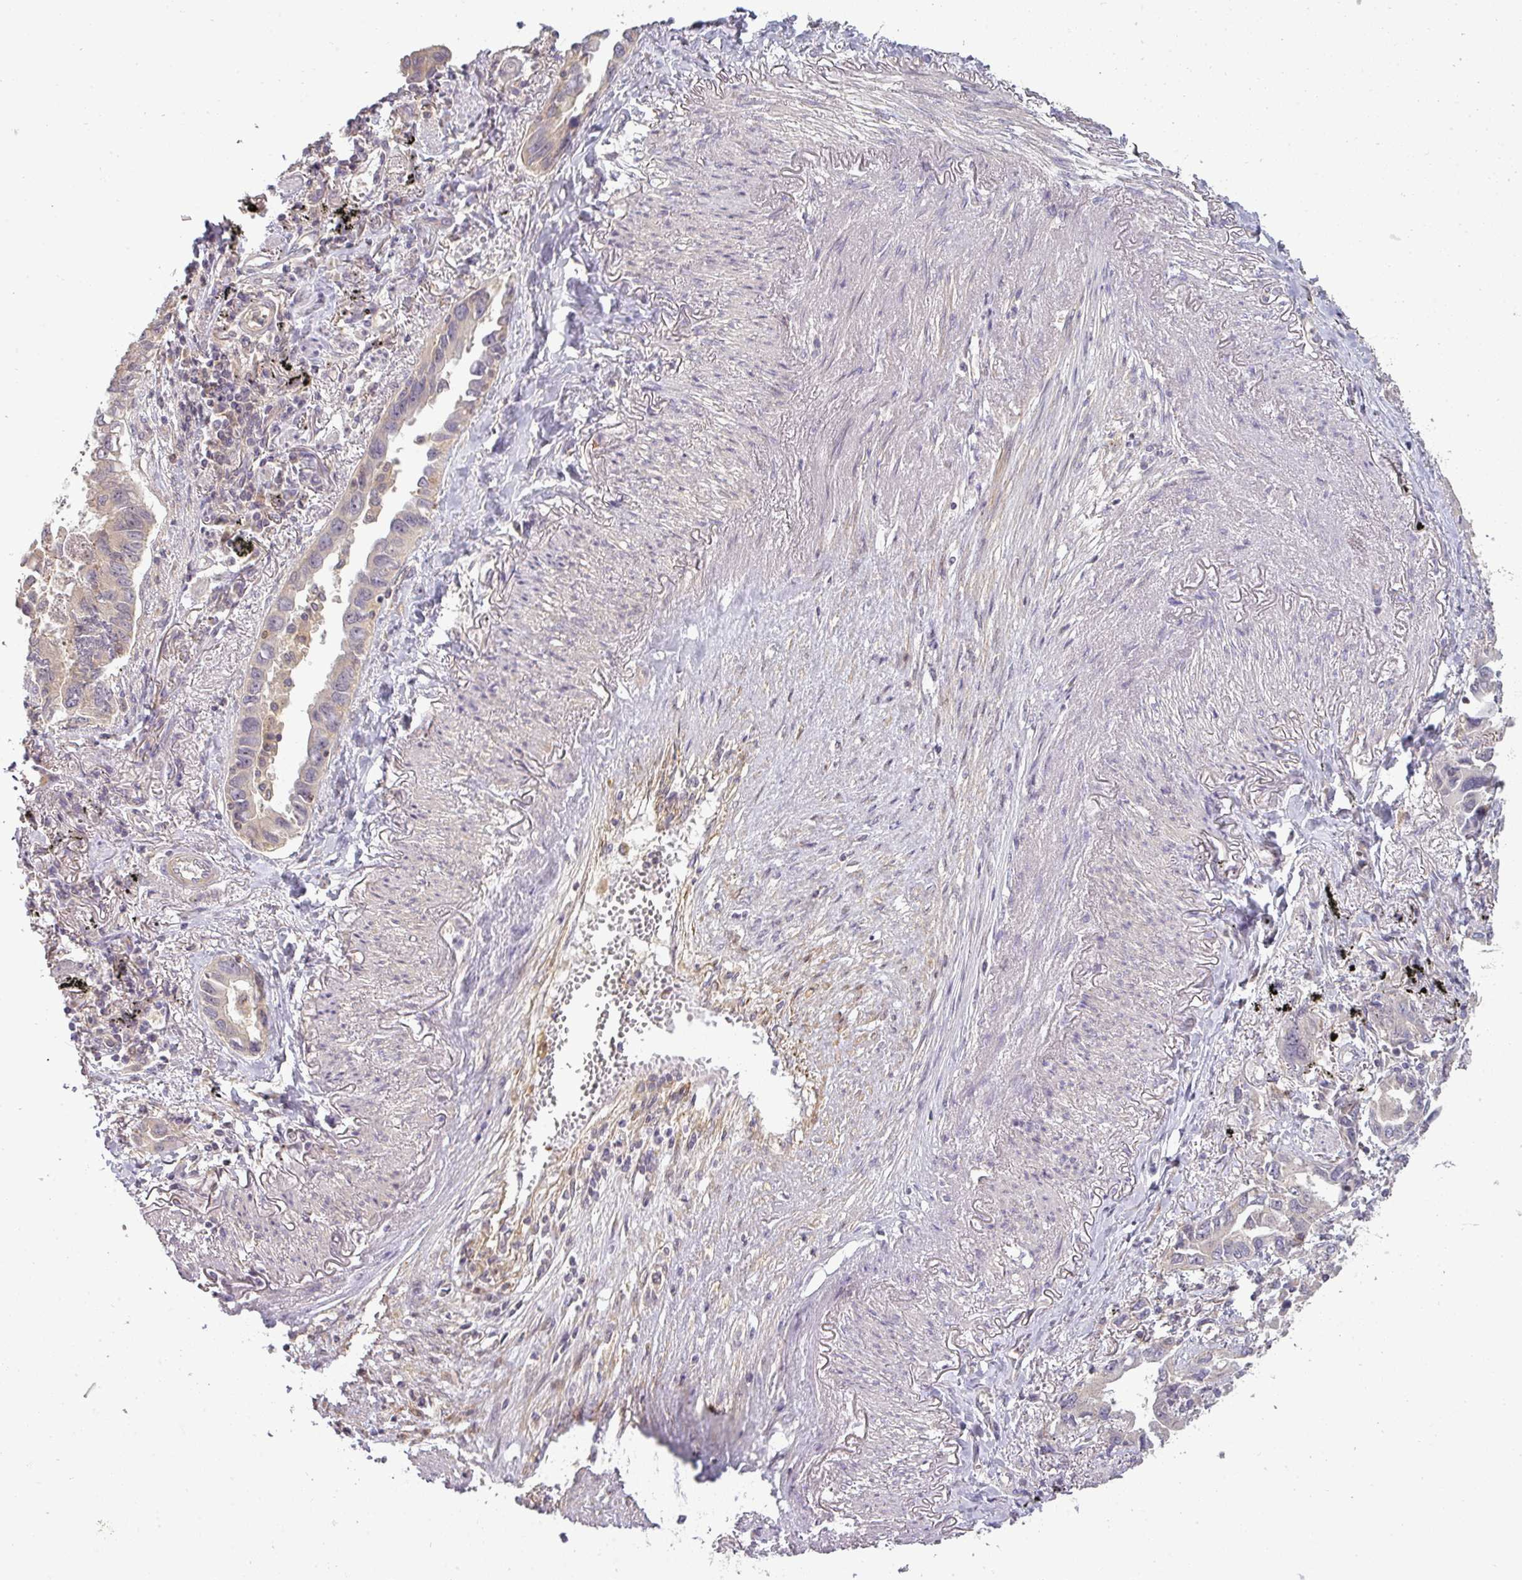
{"staining": {"intensity": "negative", "quantity": "none", "location": "none"}, "tissue": "lung cancer", "cell_type": "Tumor cells", "image_type": "cancer", "snomed": [{"axis": "morphology", "description": "Adenocarcinoma, NOS"}, {"axis": "topography", "description": "Lung"}], "caption": "DAB (3,3'-diaminobenzidine) immunohistochemical staining of lung cancer demonstrates no significant expression in tumor cells.", "gene": "NIN", "patient": {"sex": "male", "age": 67}}